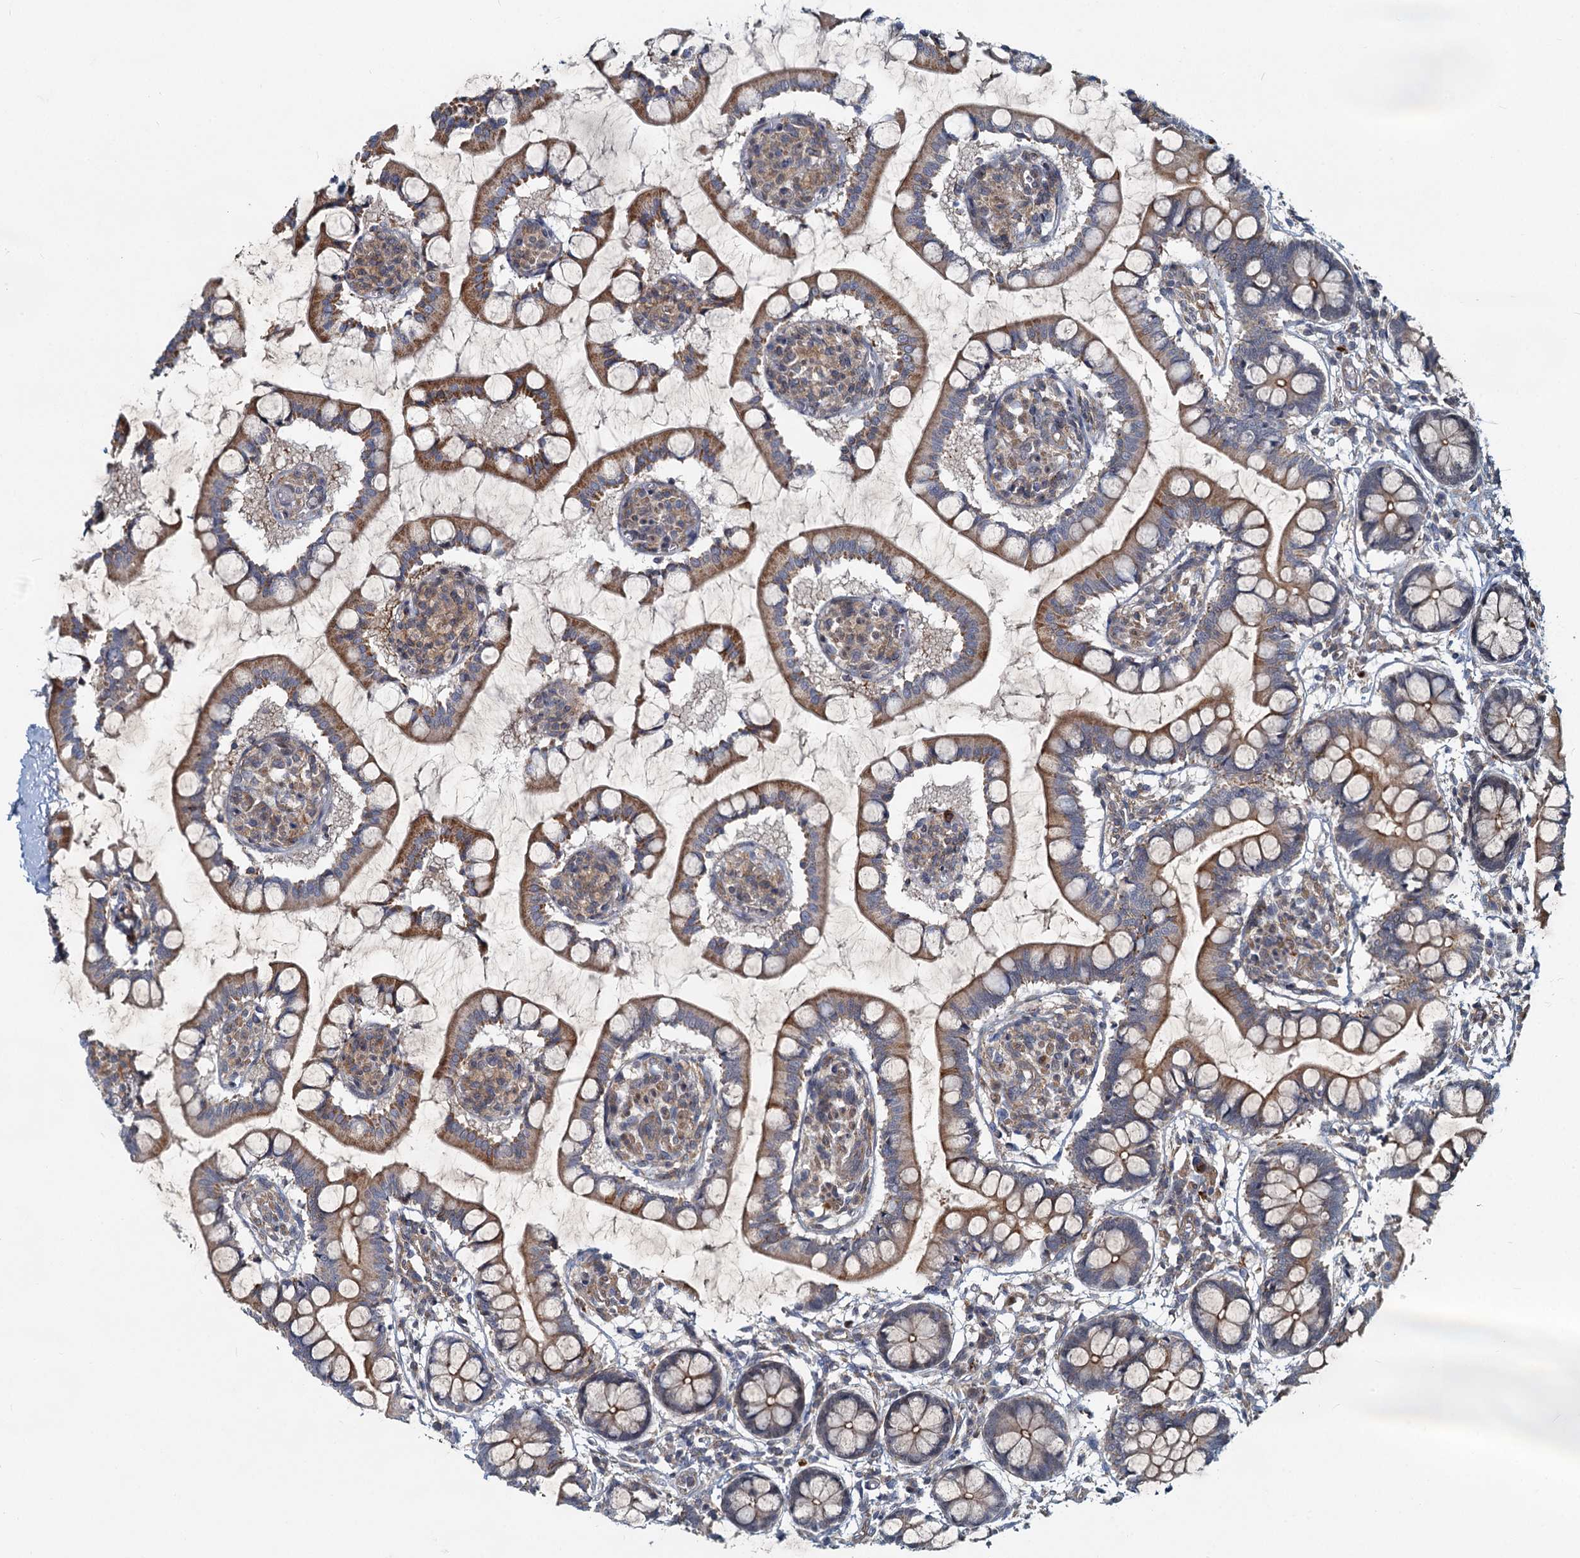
{"staining": {"intensity": "moderate", "quantity": ">75%", "location": "cytoplasmic/membranous"}, "tissue": "small intestine", "cell_type": "Glandular cells", "image_type": "normal", "snomed": [{"axis": "morphology", "description": "Normal tissue, NOS"}, {"axis": "topography", "description": "Small intestine"}], "caption": "Brown immunohistochemical staining in unremarkable small intestine shows moderate cytoplasmic/membranous expression in approximately >75% of glandular cells. The staining was performed using DAB (3,3'-diaminobenzidine), with brown indicating positive protein expression. Nuclei are stained blue with hematoxylin.", "gene": "ADCY2", "patient": {"sex": "male", "age": 52}}